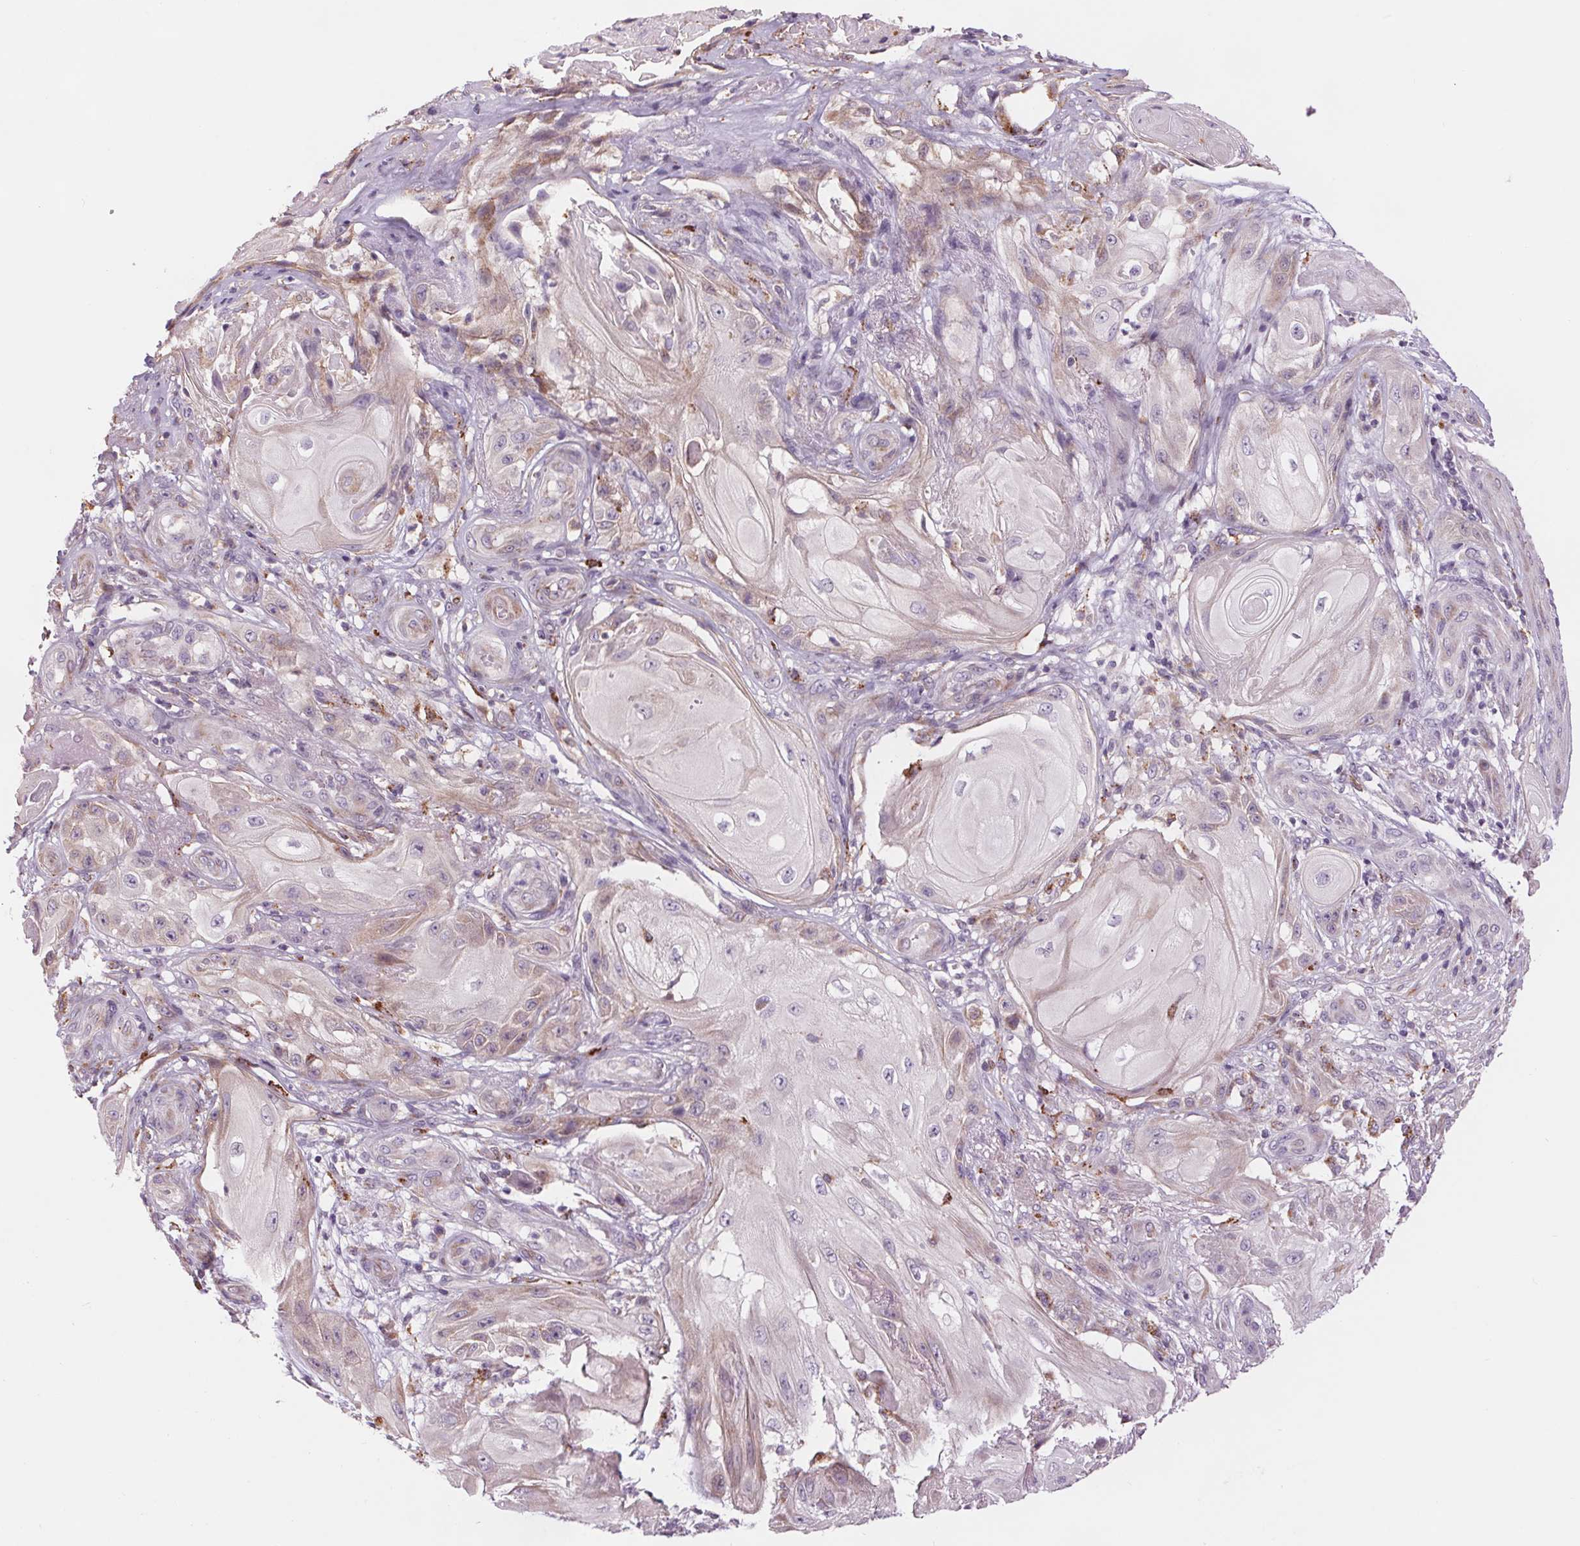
{"staining": {"intensity": "weak", "quantity": "<25%", "location": "cytoplasmic/membranous"}, "tissue": "skin cancer", "cell_type": "Tumor cells", "image_type": "cancer", "snomed": [{"axis": "morphology", "description": "Squamous cell carcinoma, NOS"}, {"axis": "topography", "description": "Skin"}], "caption": "Image shows no protein positivity in tumor cells of skin cancer tissue. The staining is performed using DAB (3,3'-diaminobenzidine) brown chromogen with nuclei counter-stained in using hematoxylin.", "gene": "SAMD5", "patient": {"sex": "male", "age": 62}}